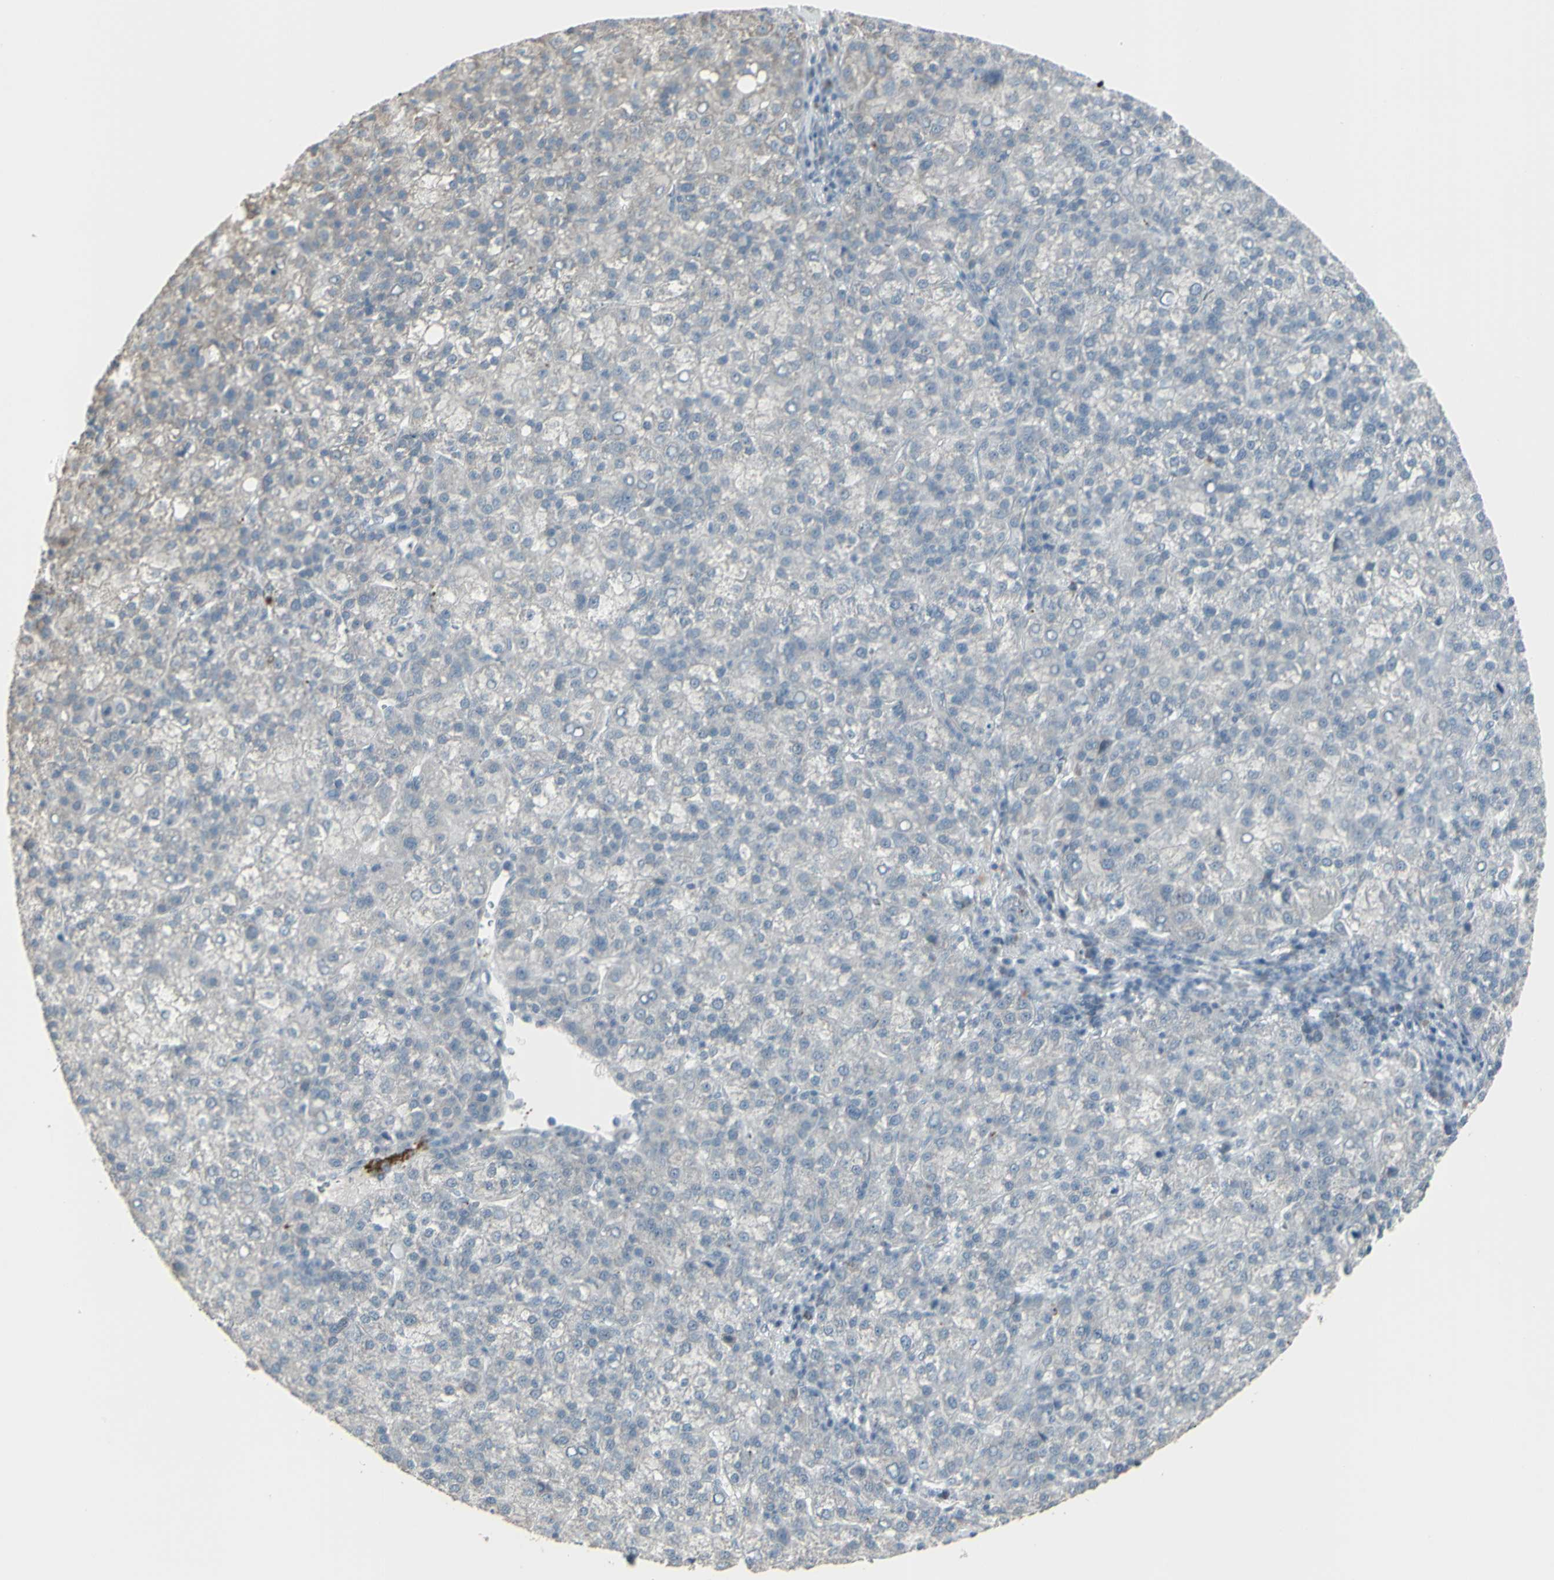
{"staining": {"intensity": "negative", "quantity": "none", "location": "none"}, "tissue": "liver cancer", "cell_type": "Tumor cells", "image_type": "cancer", "snomed": [{"axis": "morphology", "description": "Carcinoma, Hepatocellular, NOS"}, {"axis": "topography", "description": "Liver"}], "caption": "A photomicrograph of human liver hepatocellular carcinoma is negative for staining in tumor cells.", "gene": "CD79B", "patient": {"sex": "female", "age": 58}}